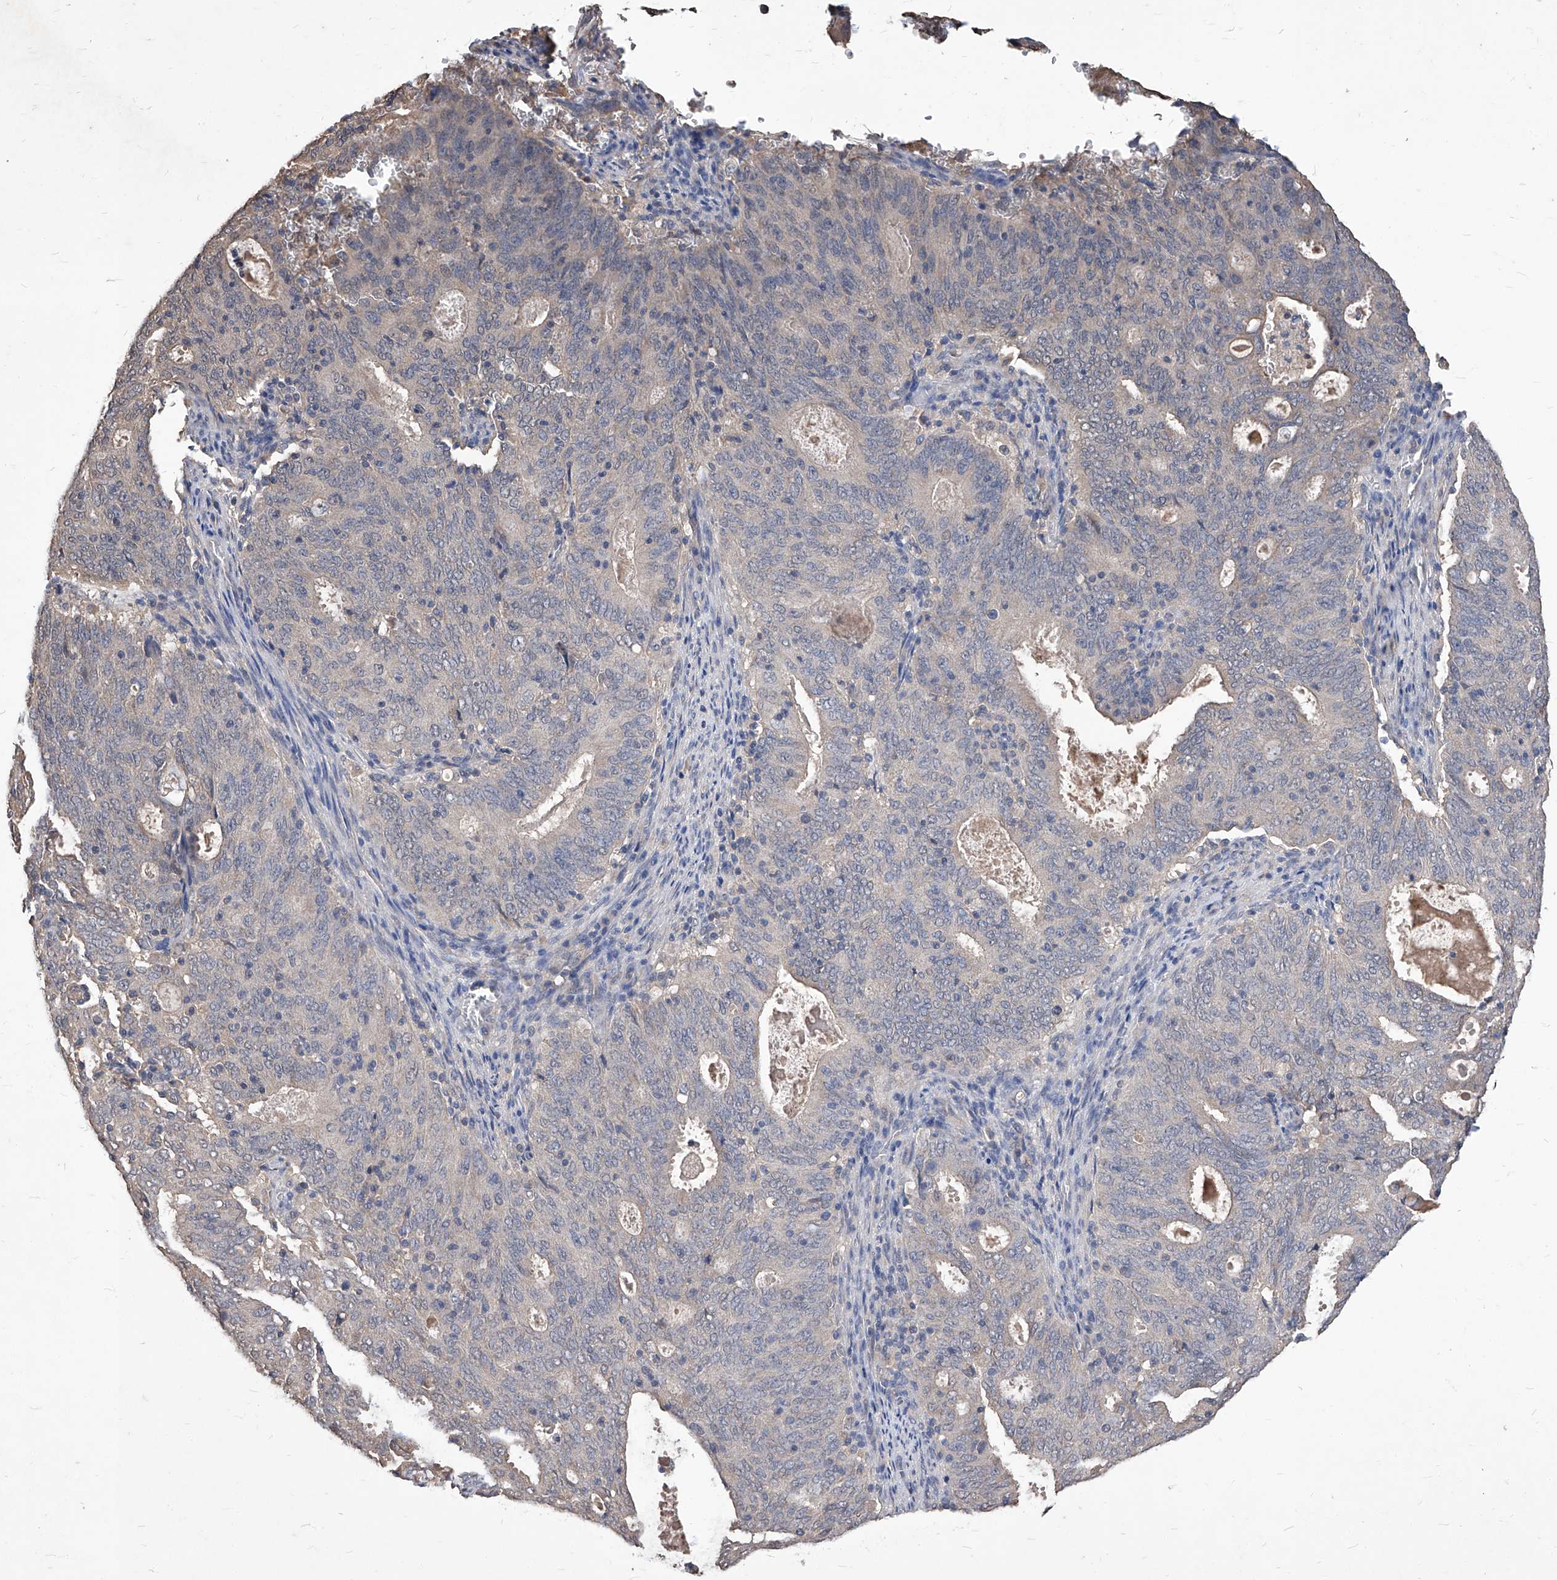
{"staining": {"intensity": "weak", "quantity": "25%-75%", "location": "cytoplasmic/membranous"}, "tissue": "cervical cancer", "cell_type": "Tumor cells", "image_type": "cancer", "snomed": [{"axis": "morphology", "description": "Adenocarcinoma, NOS"}, {"axis": "topography", "description": "Cervix"}], "caption": "Weak cytoplasmic/membranous staining for a protein is seen in about 25%-75% of tumor cells of cervical adenocarcinoma using immunohistochemistry.", "gene": "SYNGR1", "patient": {"sex": "female", "age": 44}}